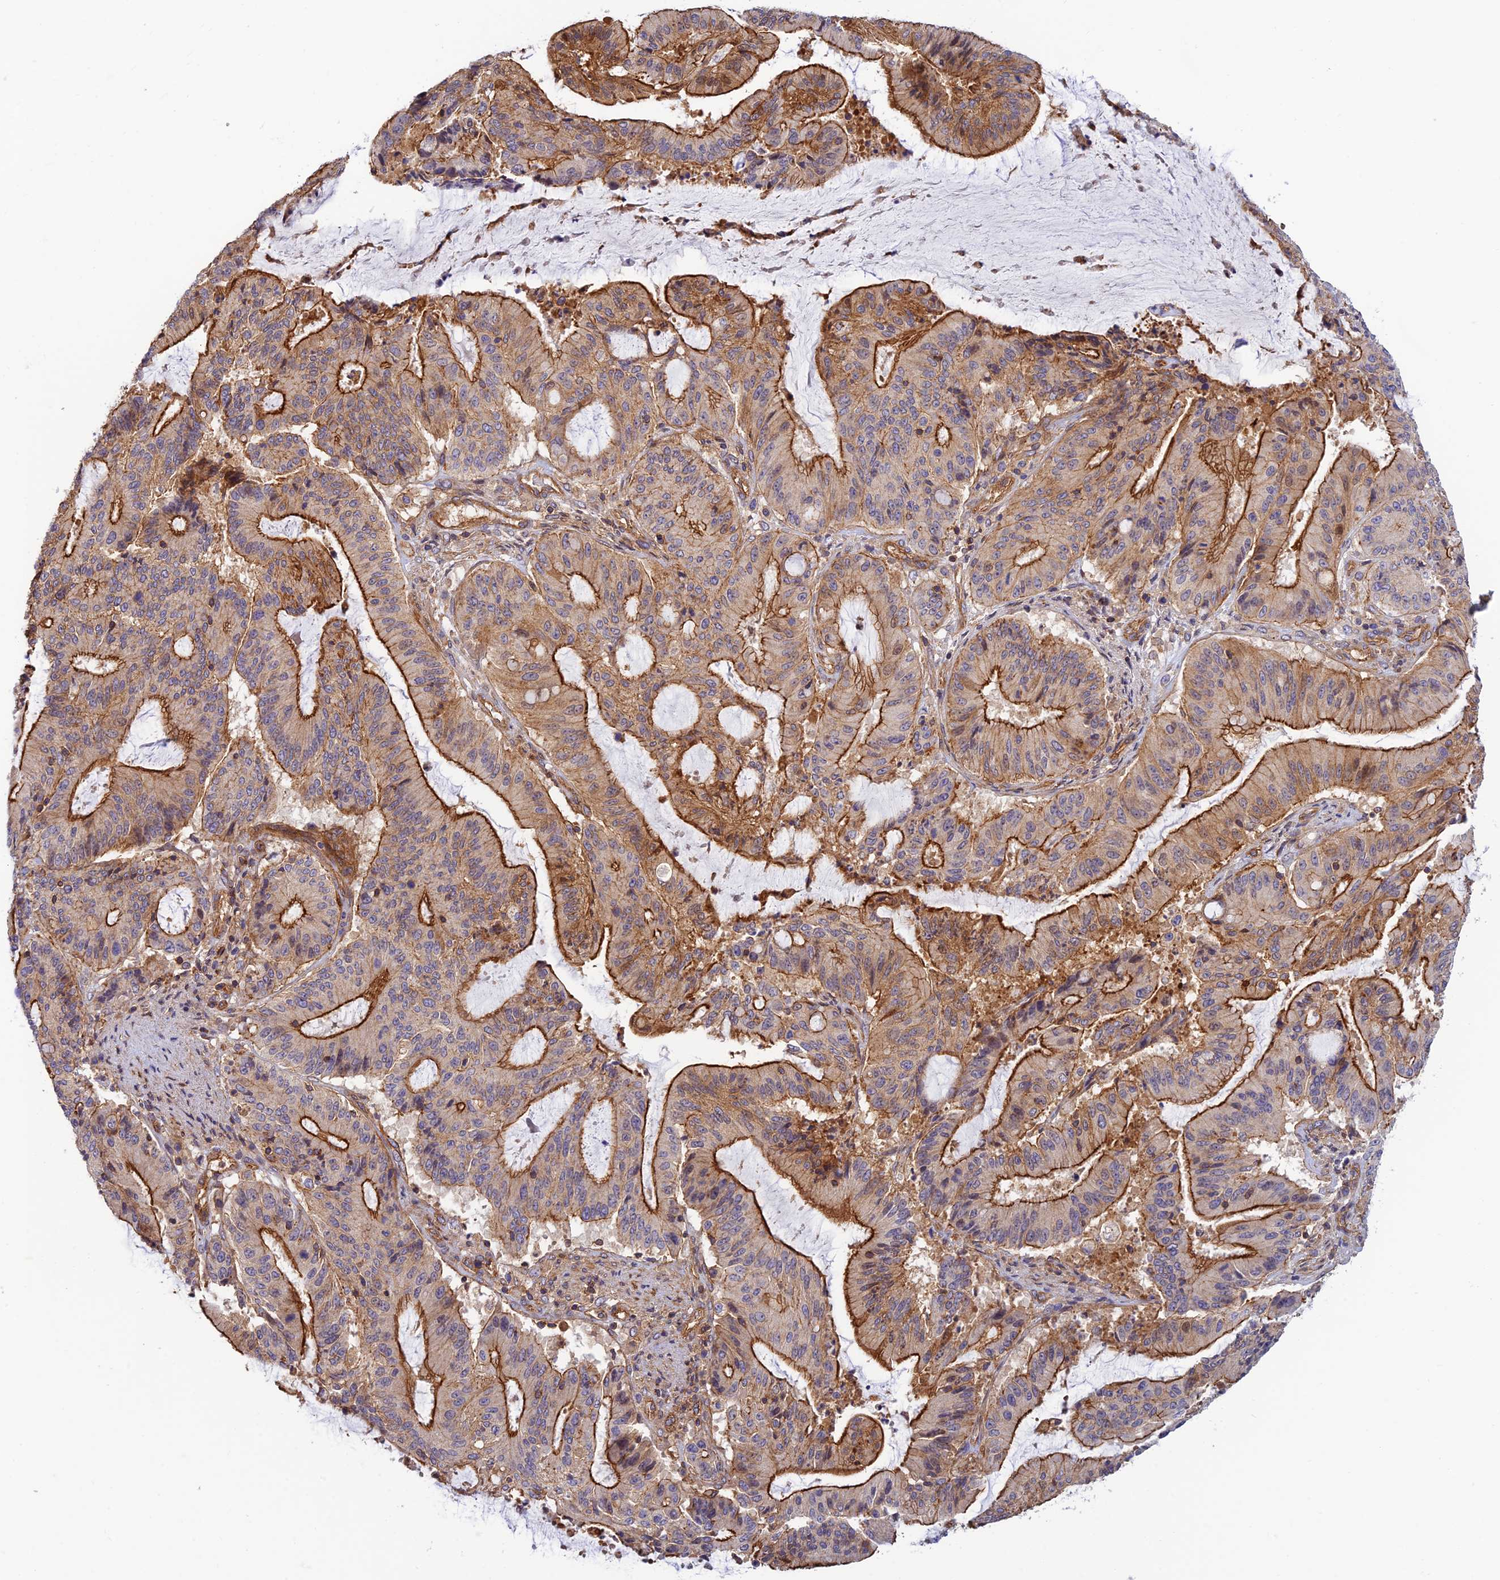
{"staining": {"intensity": "strong", "quantity": "25%-75%", "location": "cytoplasmic/membranous"}, "tissue": "liver cancer", "cell_type": "Tumor cells", "image_type": "cancer", "snomed": [{"axis": "morphology", "description": "Normal tissue, NOS"}, {"axis": "morphology", "description": "Cholangiocarcinoma"}, {"axis": "topography", "description": "Liver"}, {"axis": "topography", "description": "Peripheral nerve tissue"}], "caption": "Tumor cells reveal high levels of strong cytoplasmic/membranous staining in approximately 25%-75% of cells in human liver cancer.", "gene": "PPP1R12C", "patient": {"sex": "female", "age": 73}}